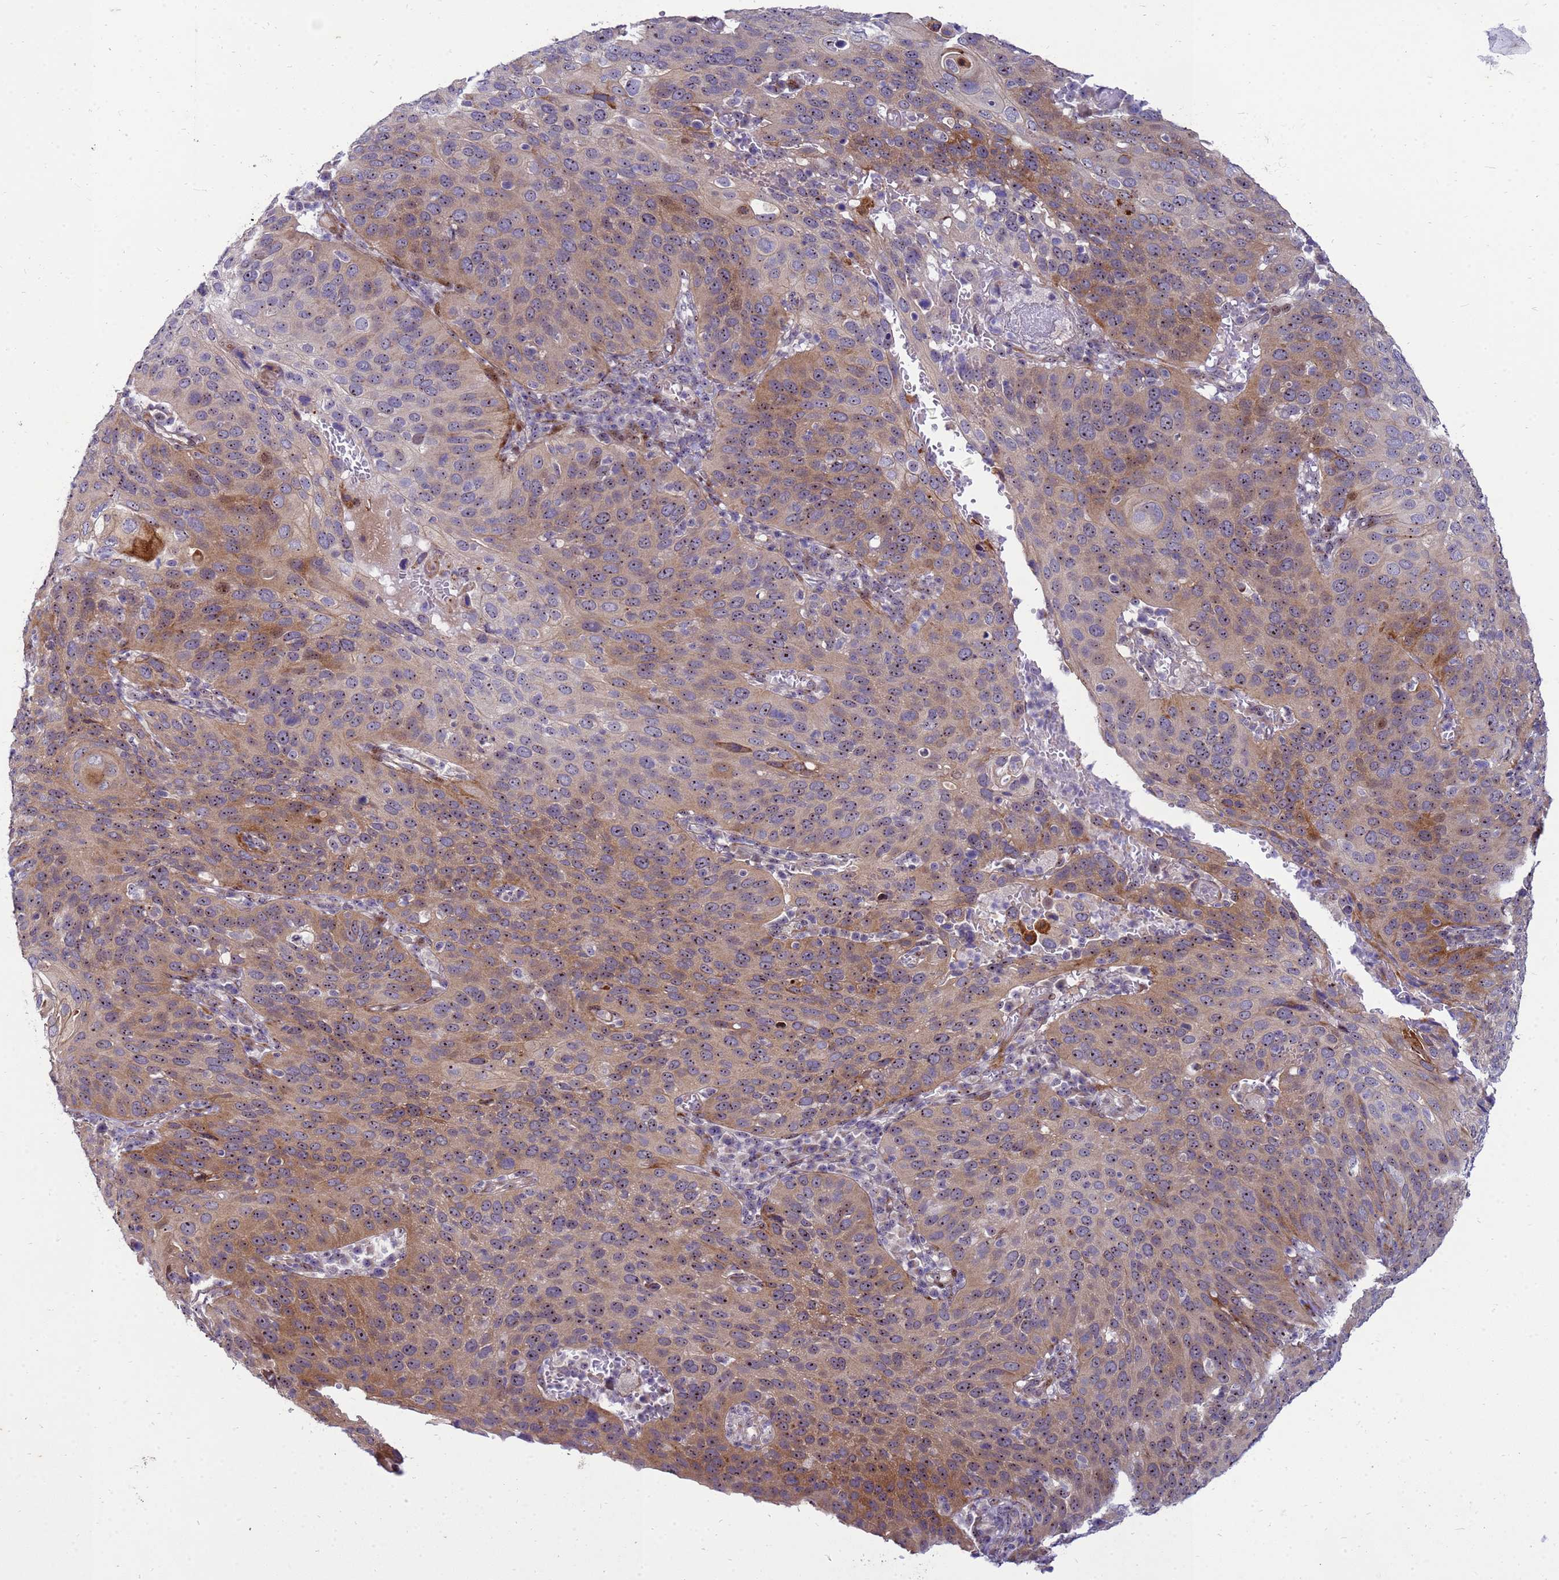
{"staining": {"intensity": "moderate", "quantity": "25%-75%", "location": "cytoplasmic/membranous,nuclear"}, "tissue": "cervical cancer", "cell_type": "Tumor cells", "image_type": "cancer", "snomed": [{"axis": "morphology", "description": "Squamous cell carcinoma, NOS"}, {"axis": "topography", "description": "Cervix"}], "caption": "Protein expression by immunohistochemistry (IHC) shows moderate cytoplasmic/membranous and nuclear staining in about 25%-75% of tumor cells in cervical squamous cell carcinoma. (IHC, brightfield microscopy, high magnification).", "gene": "RSPO1", "patient": {"sex": "female", "age": 36}}